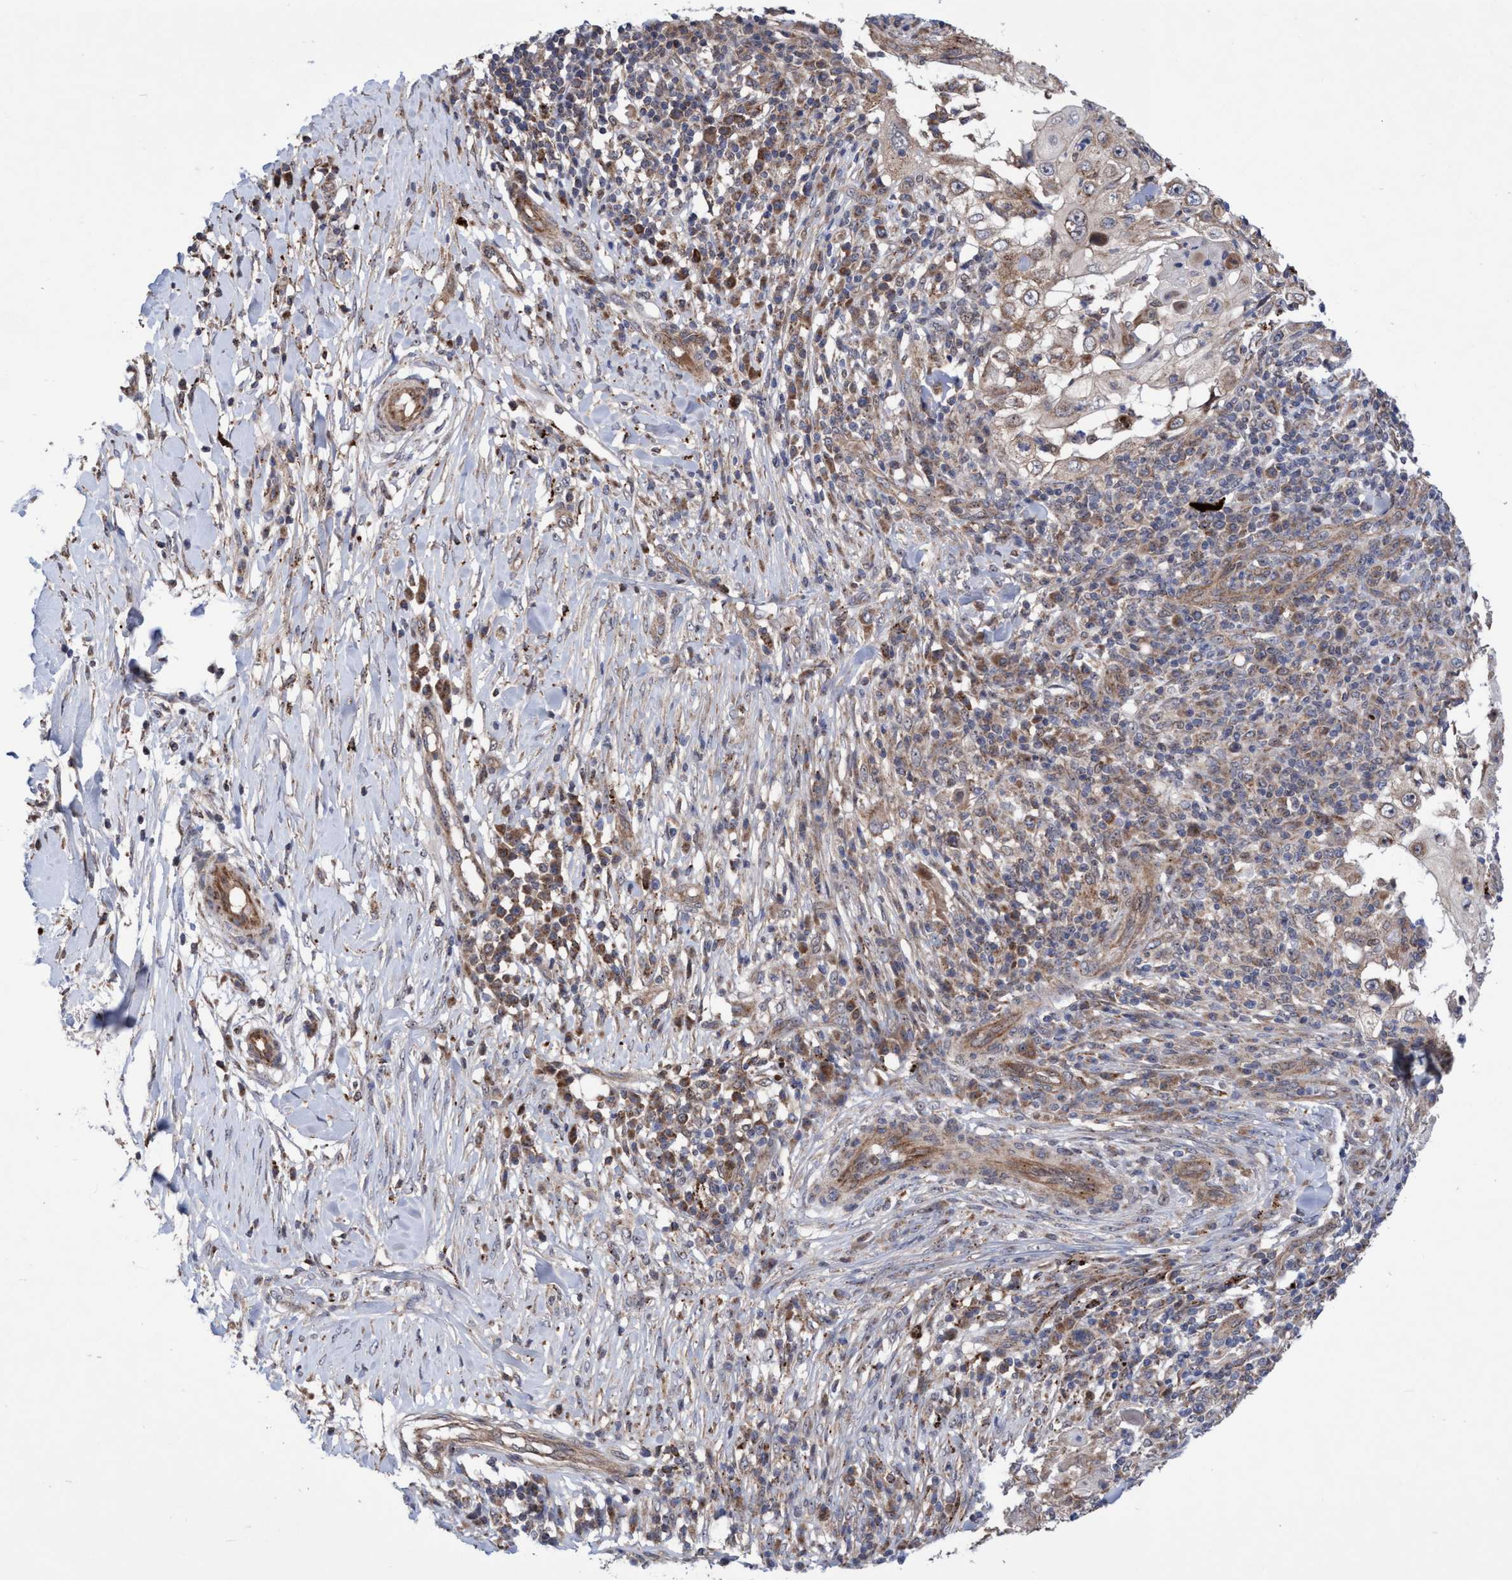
{"staining": {"intensity": "weak", "quantity": ">75%", "location": "cytoplasmic/membranous"}, "tissue": "skin cancer", "cell_type": "Tumor cells", "image_type": "cancer", "snomed": [{"axis": "morphology", "description": "Squamous cell carcinoma, NOS"}, {"axis": "topography", "description": "Skin"}], "caption": "Skin cancer was stained to show a protein in brown. There is low levels of weak cytoplasmic/membranous positivity in approximately >75% of tumor cells. (DAB = brown stain, brightfield microscopy at high magnification).", "gene": "P2RY14", "patient": {"sex": "male", "age": 86}}